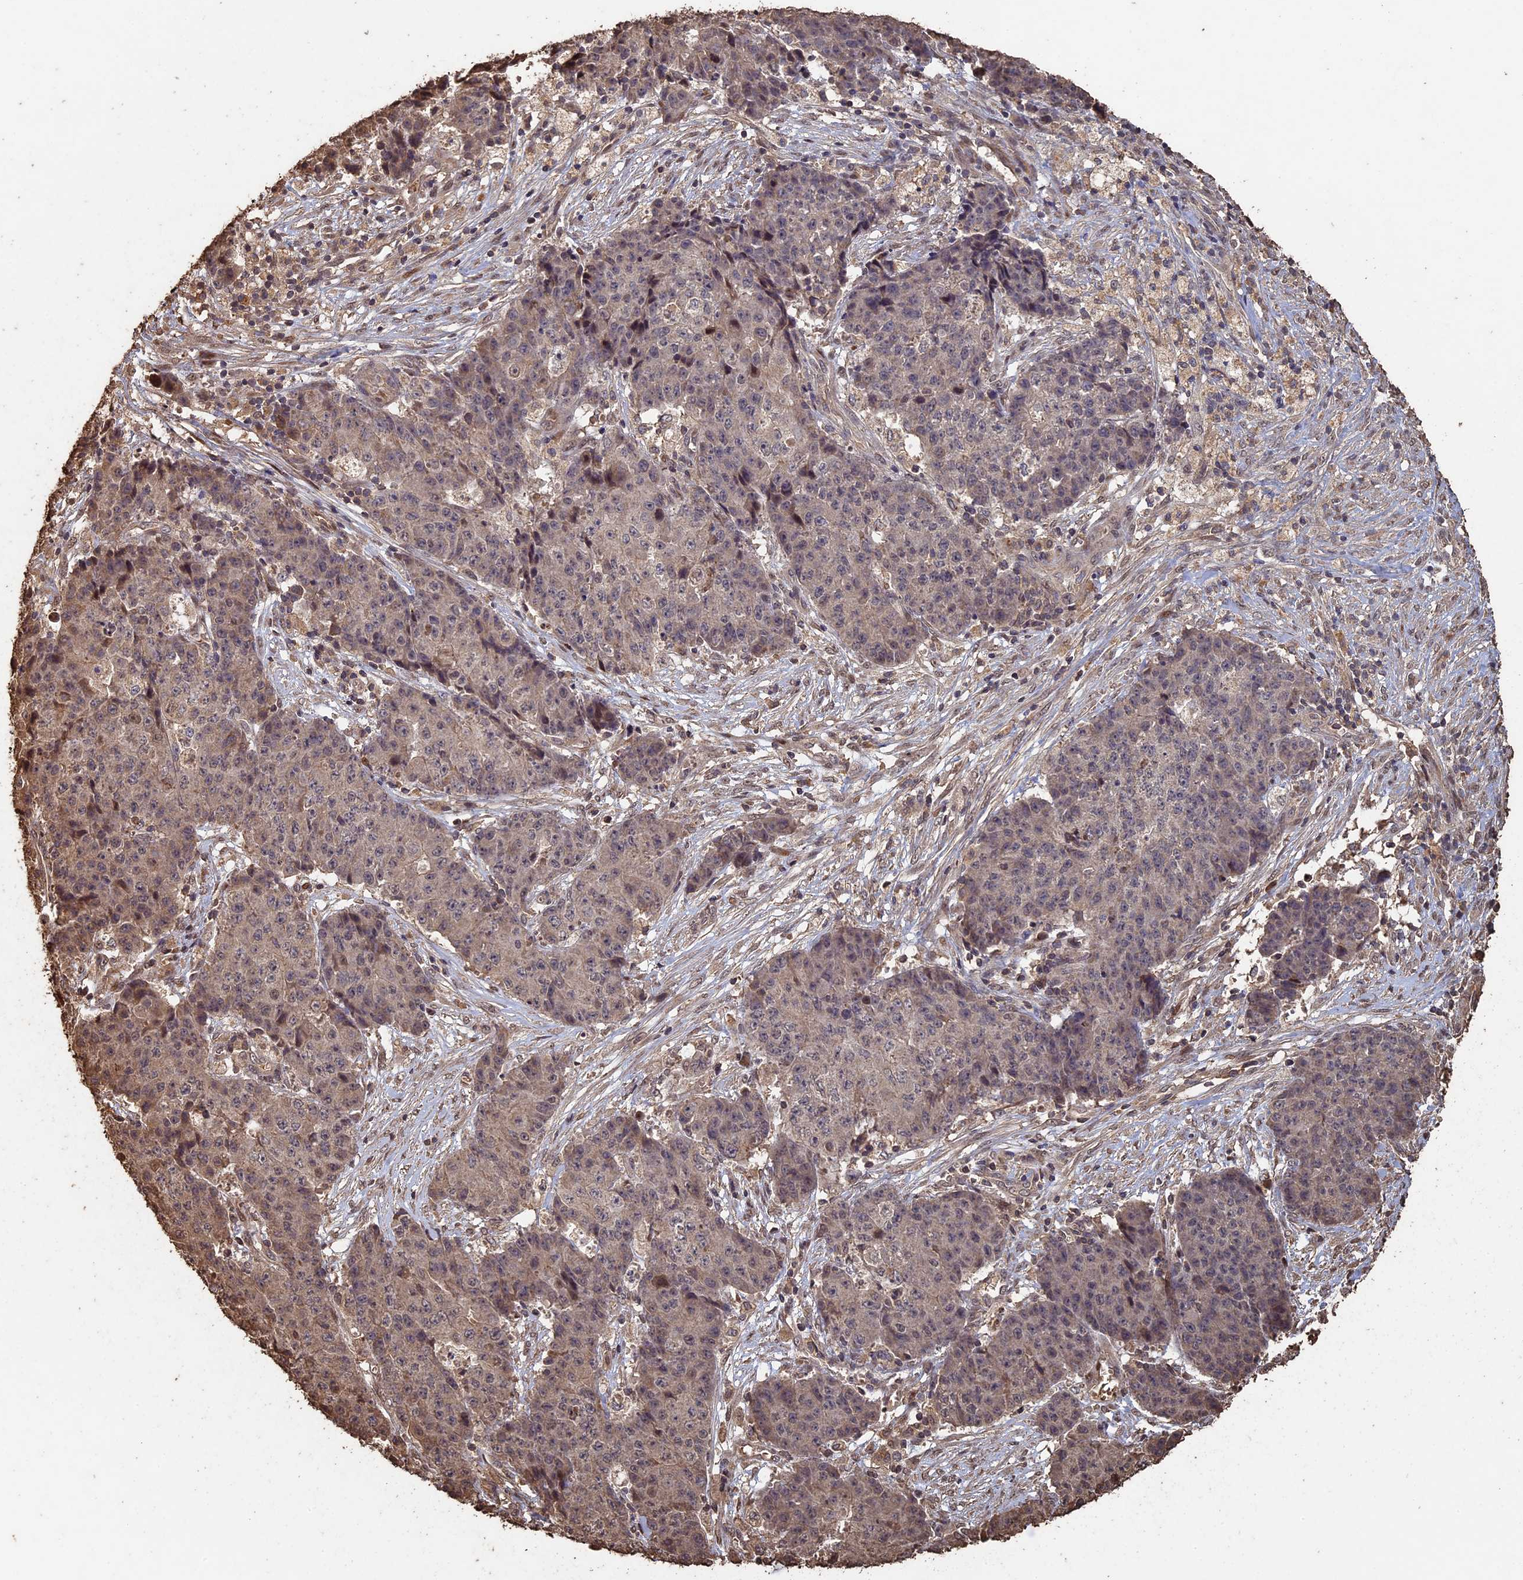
{"staining": {"intensity": "moderate", "quantity": "<25%", "location": "cytoplasmic/membranous,nuclear"}, "tissue": "ovarian cancer", "cell_type": "Tumor cells", "image_type": "cancer", "snomed": [{"axis": "morphology", "description": "Carcinoma, endometroid"}, {"axis": "topography", "description": "Ovary"}], "caption": "IHC of ovarian cancer displays low levels of moderate cytoplasmic/membranous and nuclear positivity in about <25% of tumor cells. (DAB IHC, brown staining for protein, blue staining for nuclei).", "gene": "HUNK", "patient": {"sex": "female", "age": 42}}